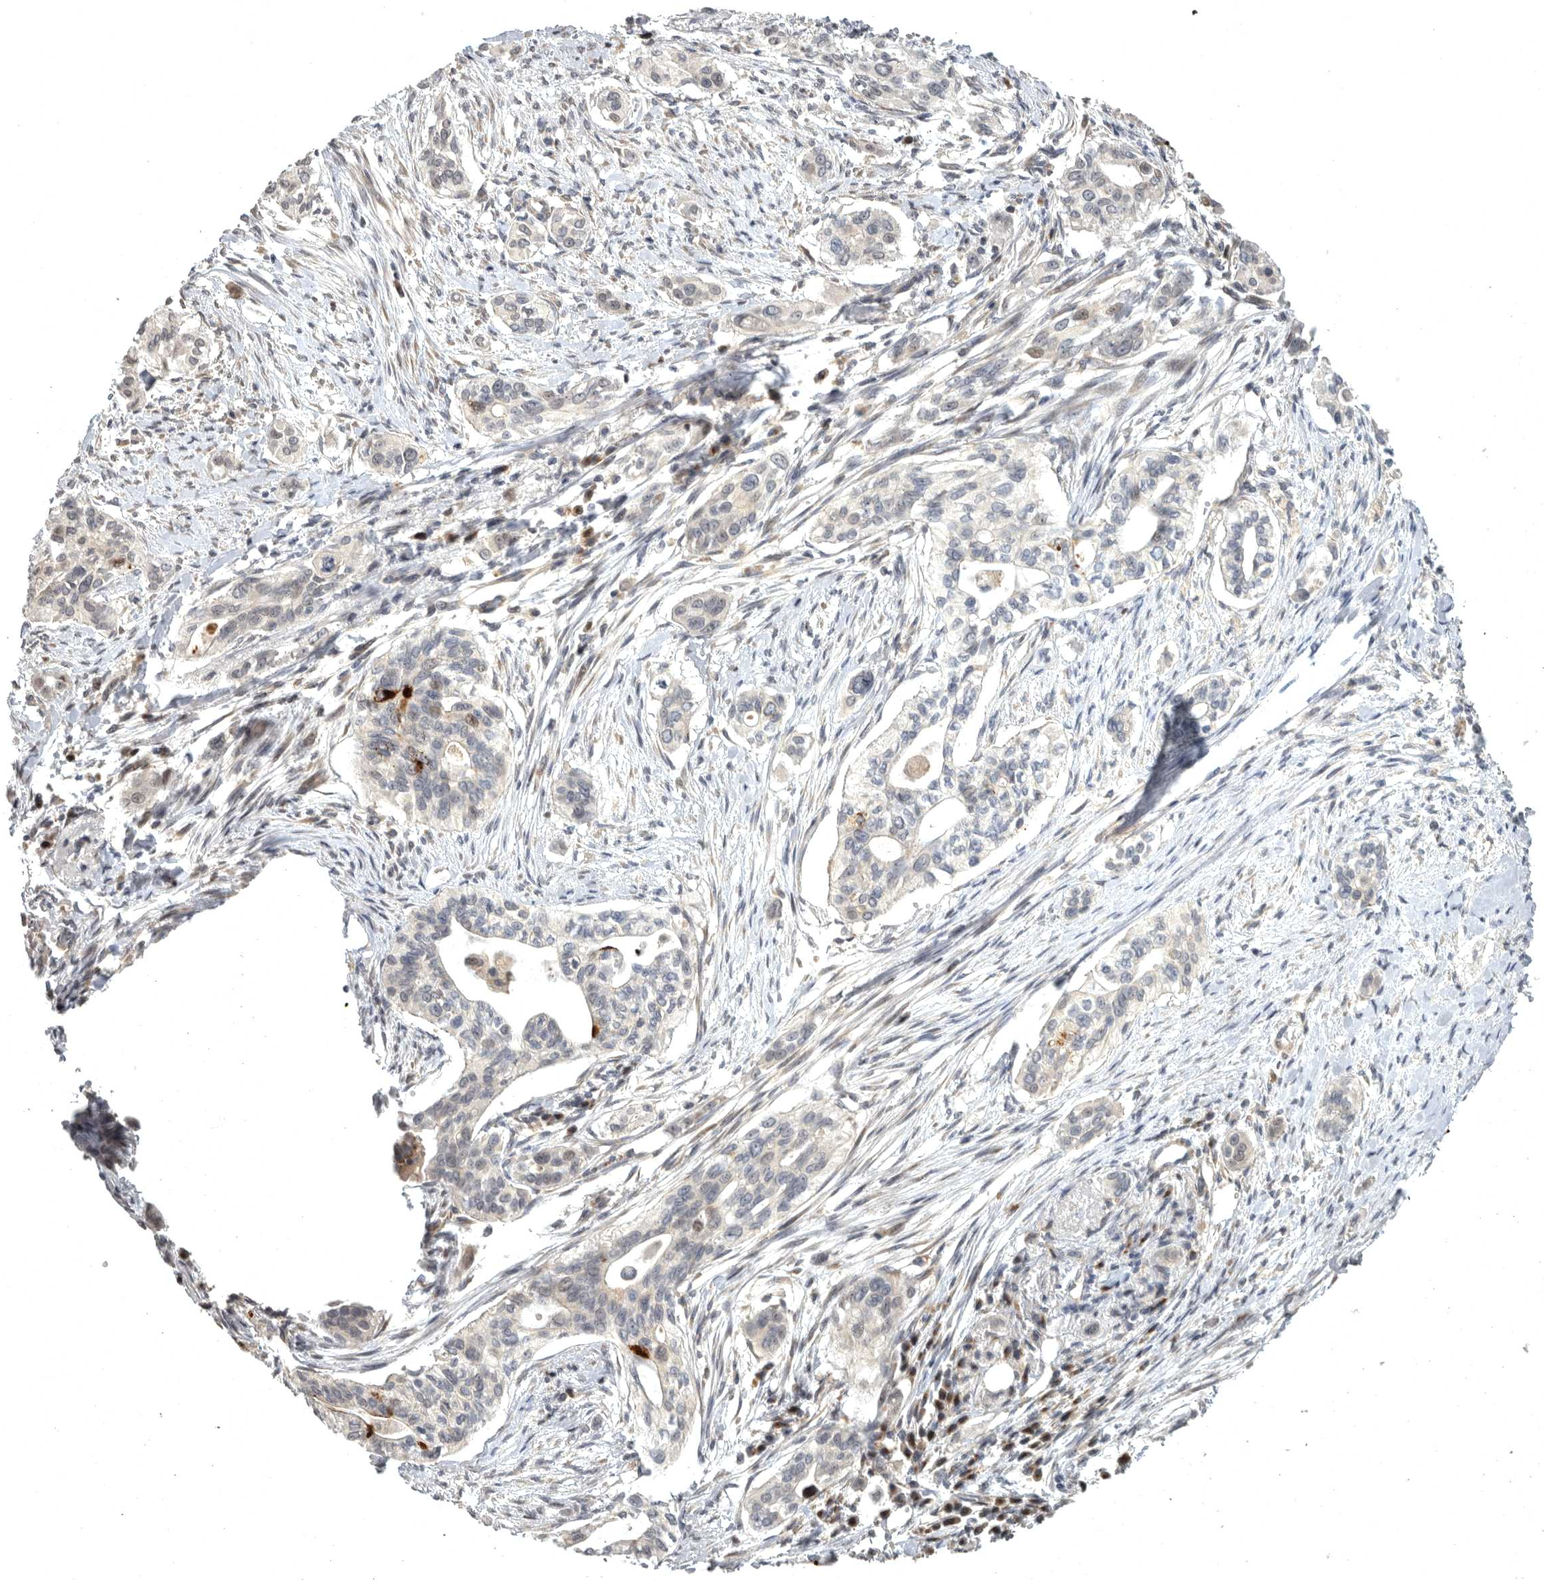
{"staining": {"intensity": "negative", "quantity": "none", "location": "none"}, "tissue": "pancreatic cancer", "cell_type": "Tumor cells", "image_type": "cancer", "snomed": [{"axis": "morphology", "description": "Adenocarcinoma, NOS"}, {"axis": "topography", "description": "Pancreas"}], "caption": "Micrograph shows no protein staining in tumor cells of pancreatic cancer tissue.", "gene": "MAN2A1", "patient": {"sex": "female", "age": 60}}